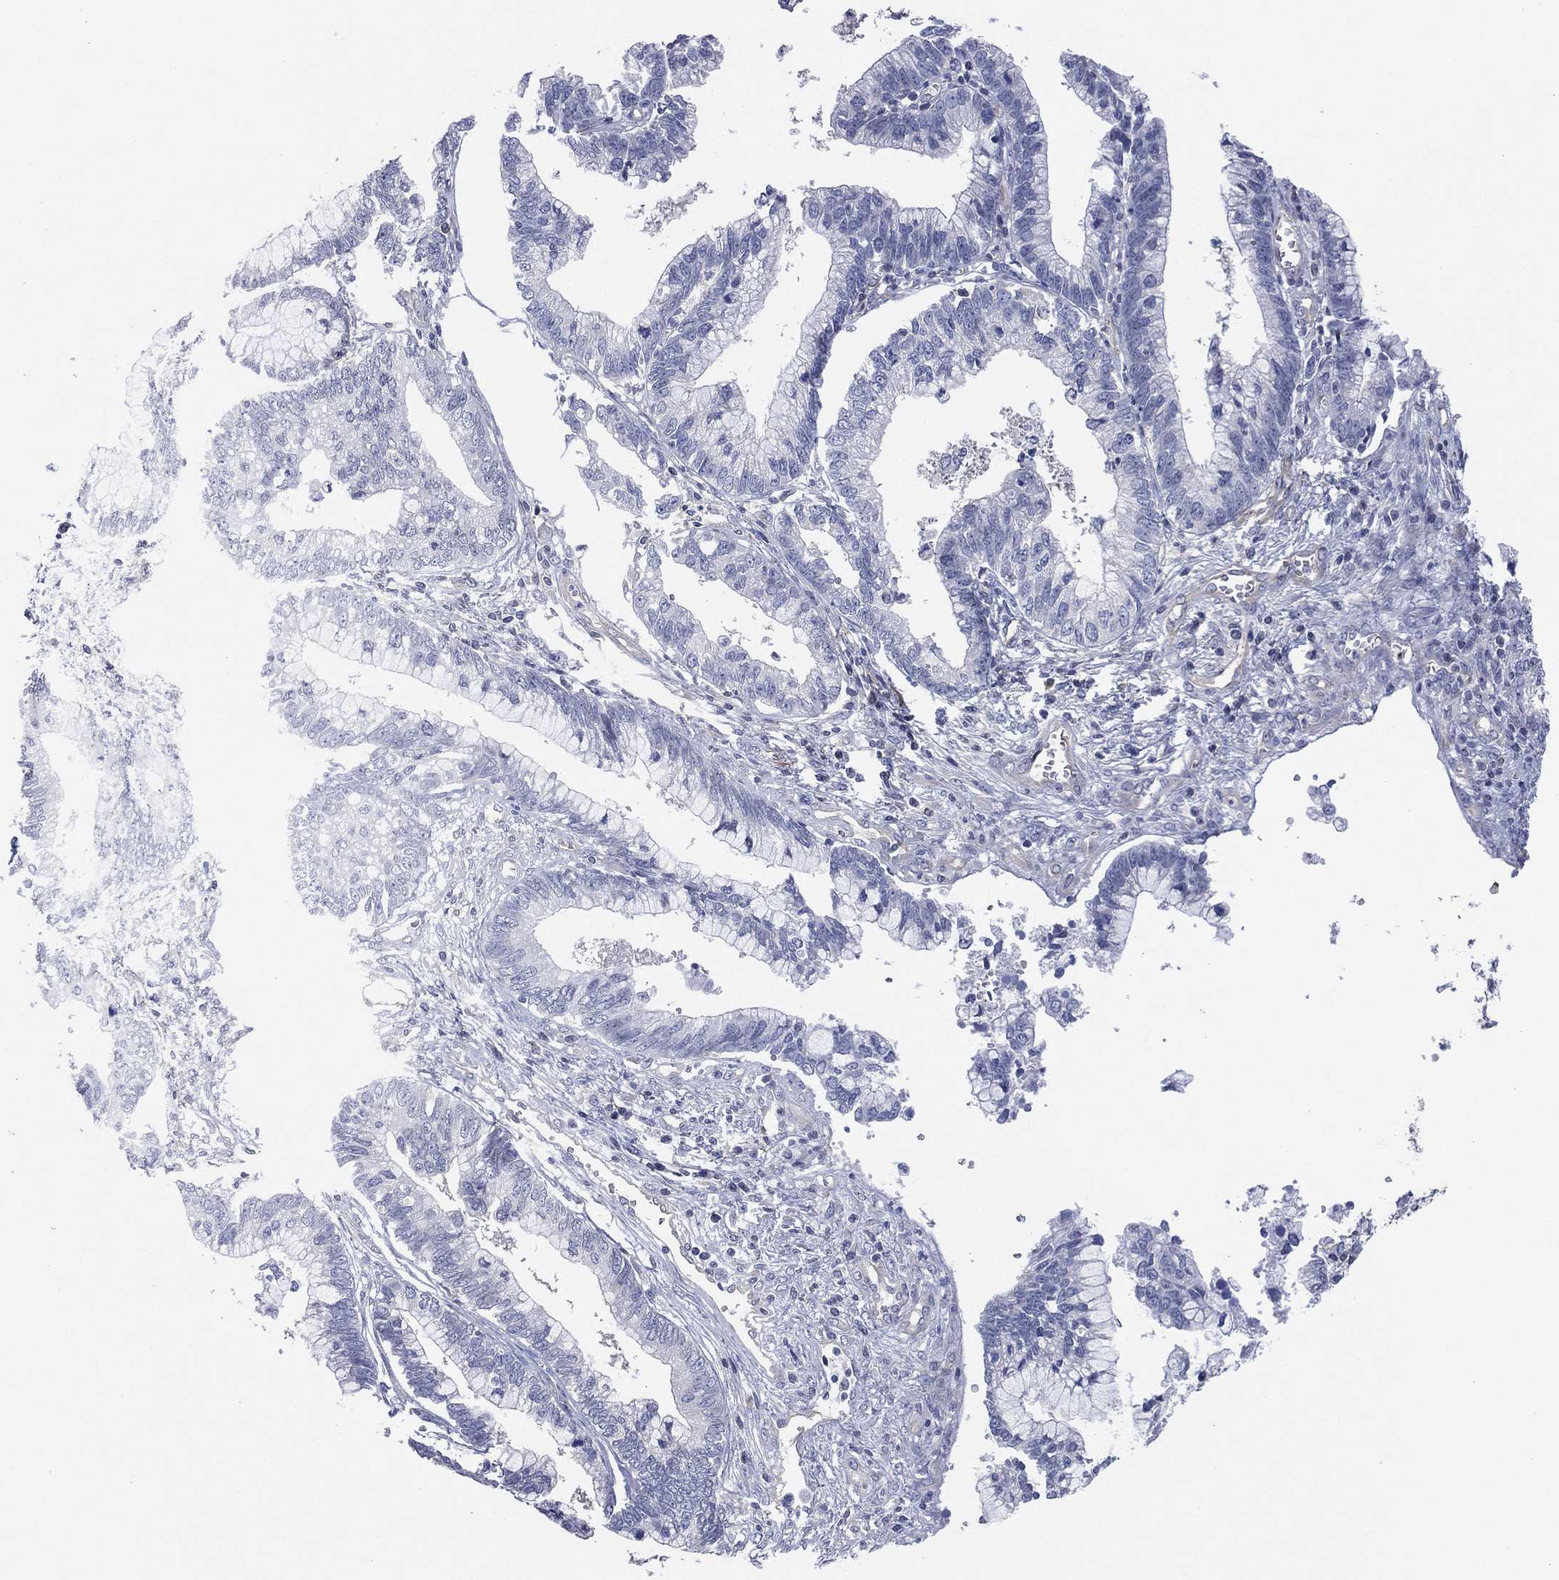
{"staining": {"intensity": "negative", "quantity": "none", "location": "none"}, "tissue": "cervical cancer", "cell_type": "Tumor cells", "image_type": "cancer", "snomed": [{"axis": "morphology", "description": "Adenocarcinoma, NOS"}, {"axis": "topography", "description": "Cervix"}], "caption": "Tumor cells show no significant protein expression in cervical cancer (adenocarcinoma). (Brightfield microscopy of DAB (3,3'-diaminobenzidine) immunohistochemistry at high magnification).", "gene": "CFTR", "patient": {"sex": "female", "age": 44}}